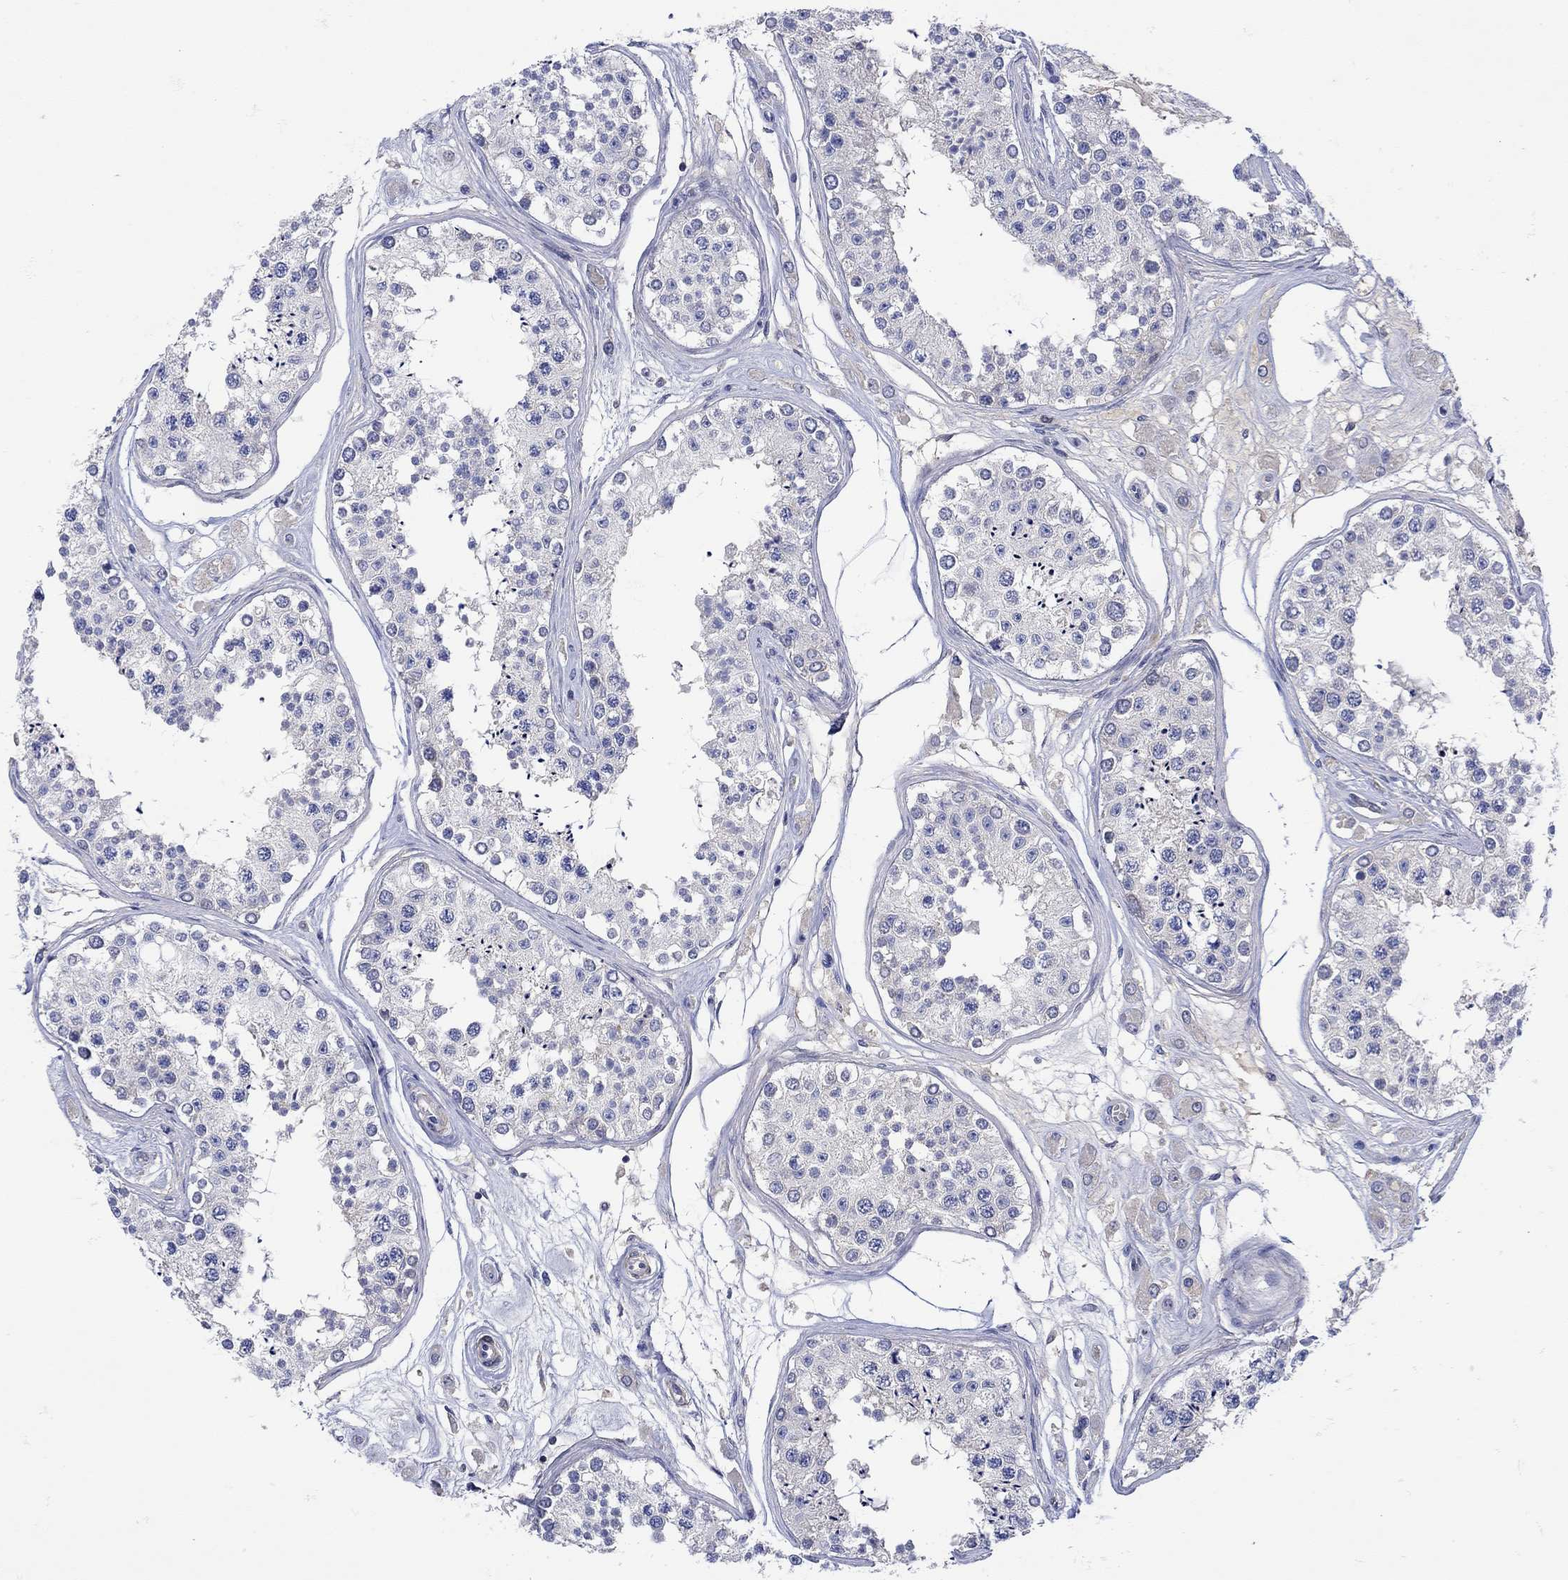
{"staining": {"intensity": "negative", "quantity": "none", "location": "none"}, "tissue": "testis", "cell_type": "Cells in seminiferous ducts", "image_type": "normal", "snomed": [{"axis": "morphology", "description": "Normal tissue, NOS"}, {"axis": "topography", "description": "Testis"}], "caption": "Immunohistochemistry (IHC) of benign testis displays no staining in cells in seminiferous ducts. (DAB IHC with hematoxylin counter stain).", "gene": "MSI1", "patient": {"sex": "male", "age": 25}}